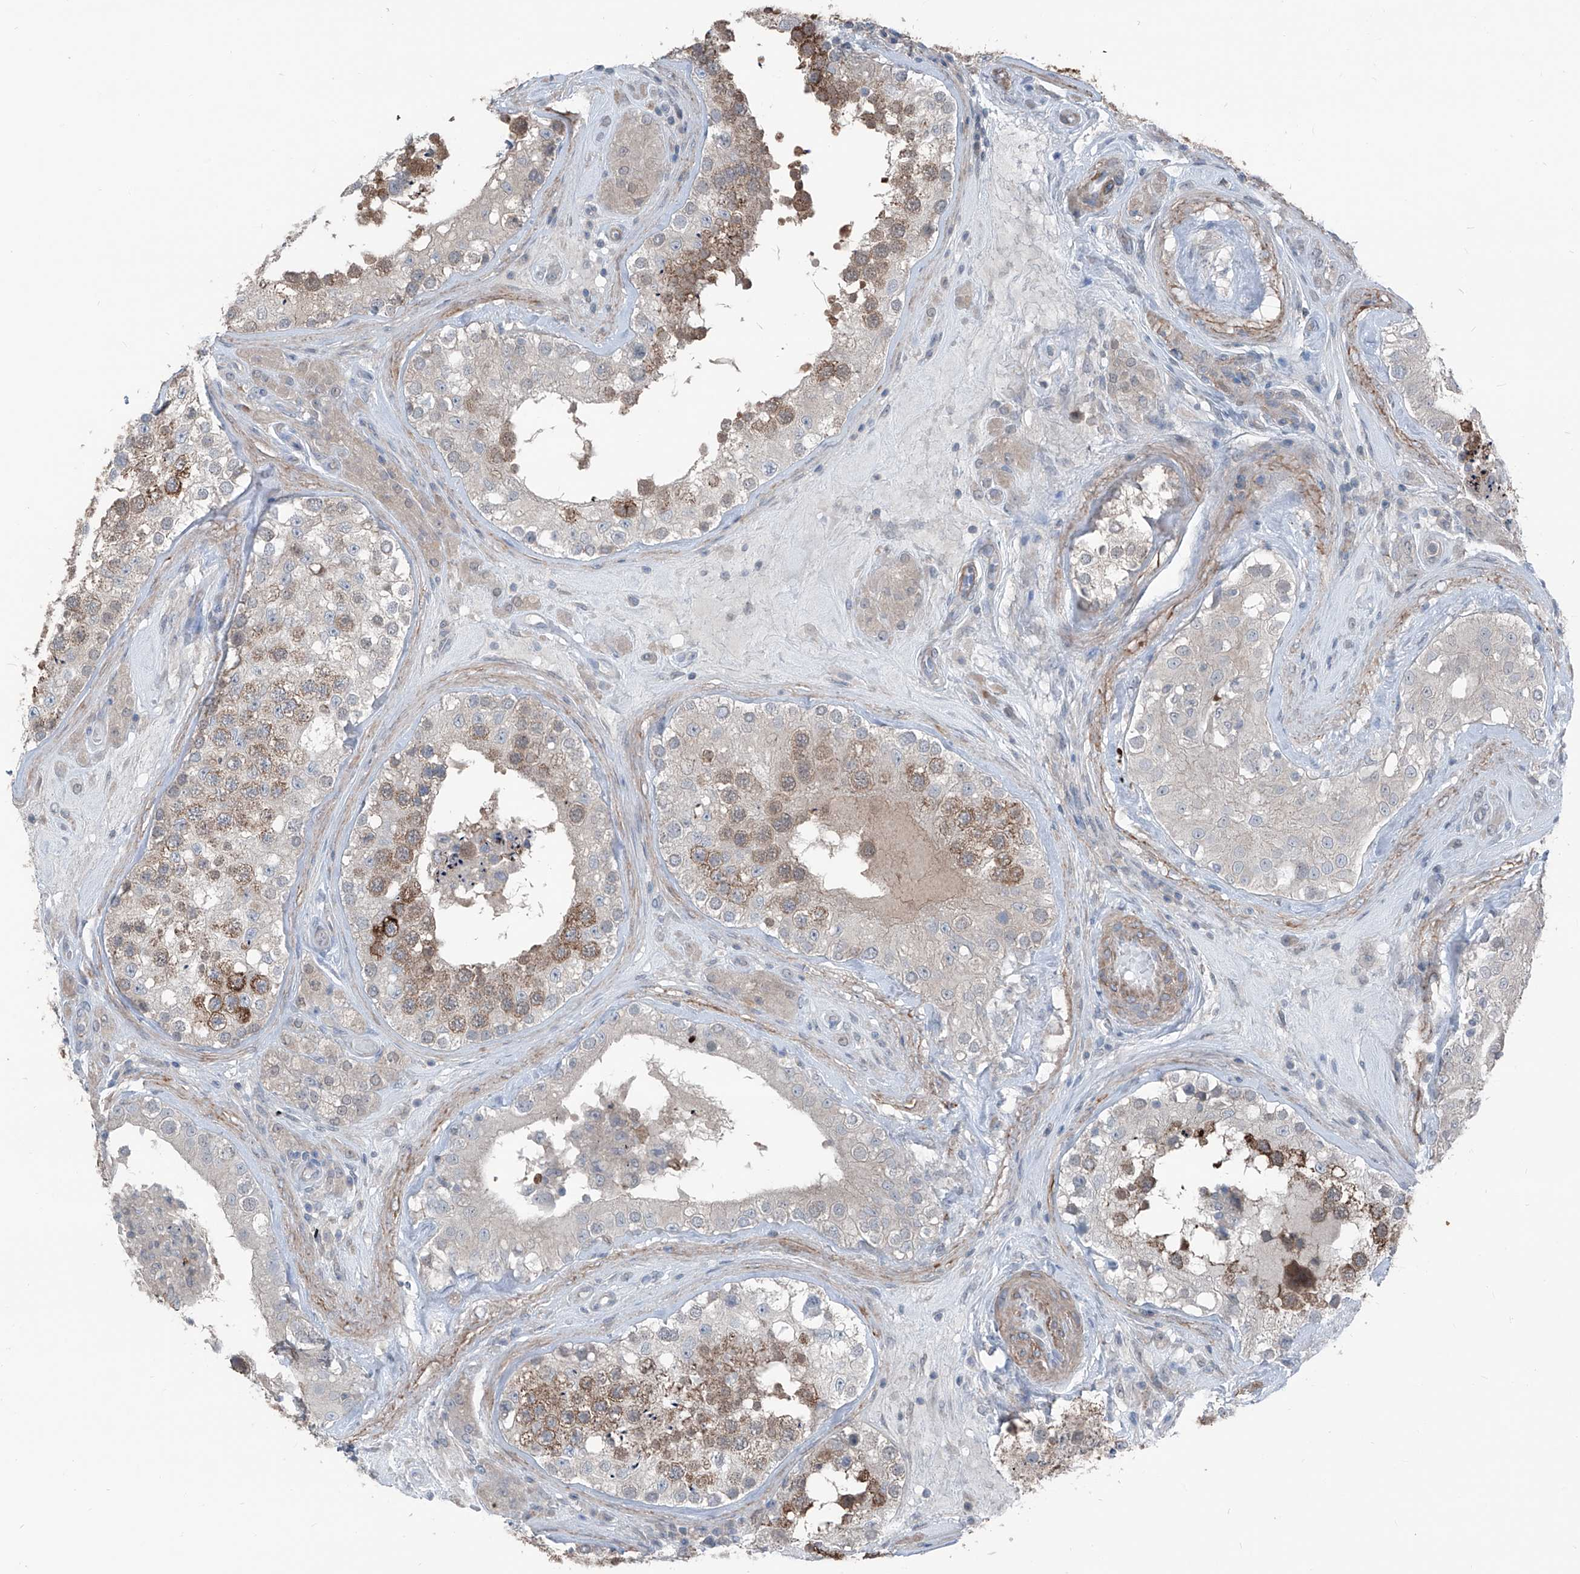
{"staining": {"intensity": "strong", "quantity": "25%-75%", "location": "cytoplasmic/membranous"}, "tissue": "testis", "cell_type": "Cells in seminiferous ducts", "image_type": "normal", "snomed": [{"axis": "morphology", "description": "Normal tissue, NOS"}, {"axis": "topography", "description": "Testis"}], "caption": "A photomicrograph of human testis stained for a protein displays strong cytoplasmic/membranous brown staining in cells in seminiferous ducts. The staining was performed using DAB to visualize the protein expression in brown, while the nuclei were stained in blue with hematoxylin (Magnification: 20x).", "gene": "HSPB11", "patient": {"sex": "male", "age": 46}}